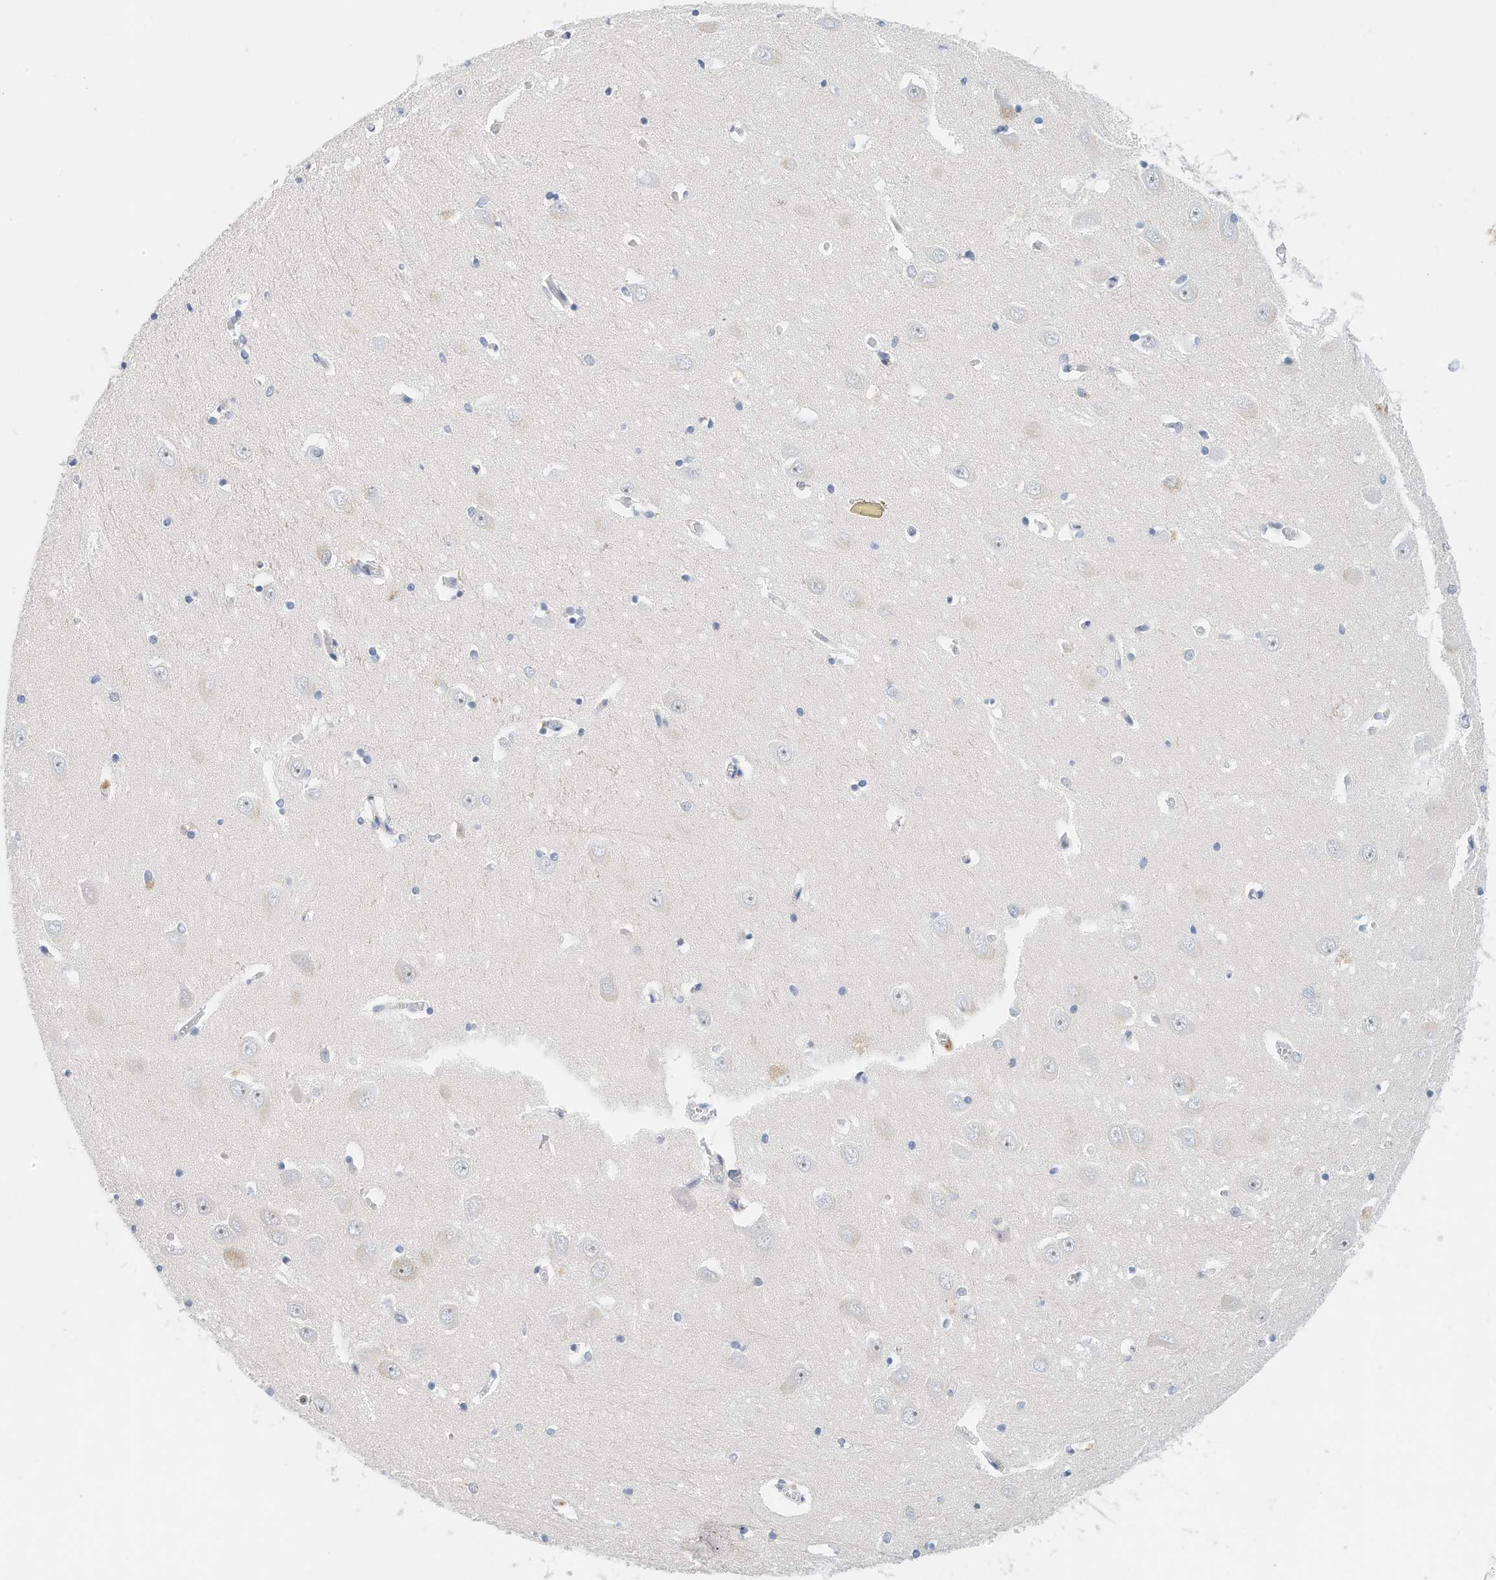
{"staining": {"intensity": "negative", "quantity": "none", "location": "none"}, "tissue": "hippocampus", "cell_type": "Glial cells", "image_type": "normal", "snomed": [{"axis": "morphology", "description": "Normal tissue, NOS"}, {"axis": "topography", "description": "Hippocampus"}], "caption": "Immunohistochemistry photomicrograph of unremarkable hippocampus: human hippocampus stained with DAB (3,3'-diaminobenzidine) demonstrates no significant protein staining in glial cells. (DAB IHC, high magnification).", "gene": "ARHGAP28", "patient": {"sex": "male", "age": 70}}